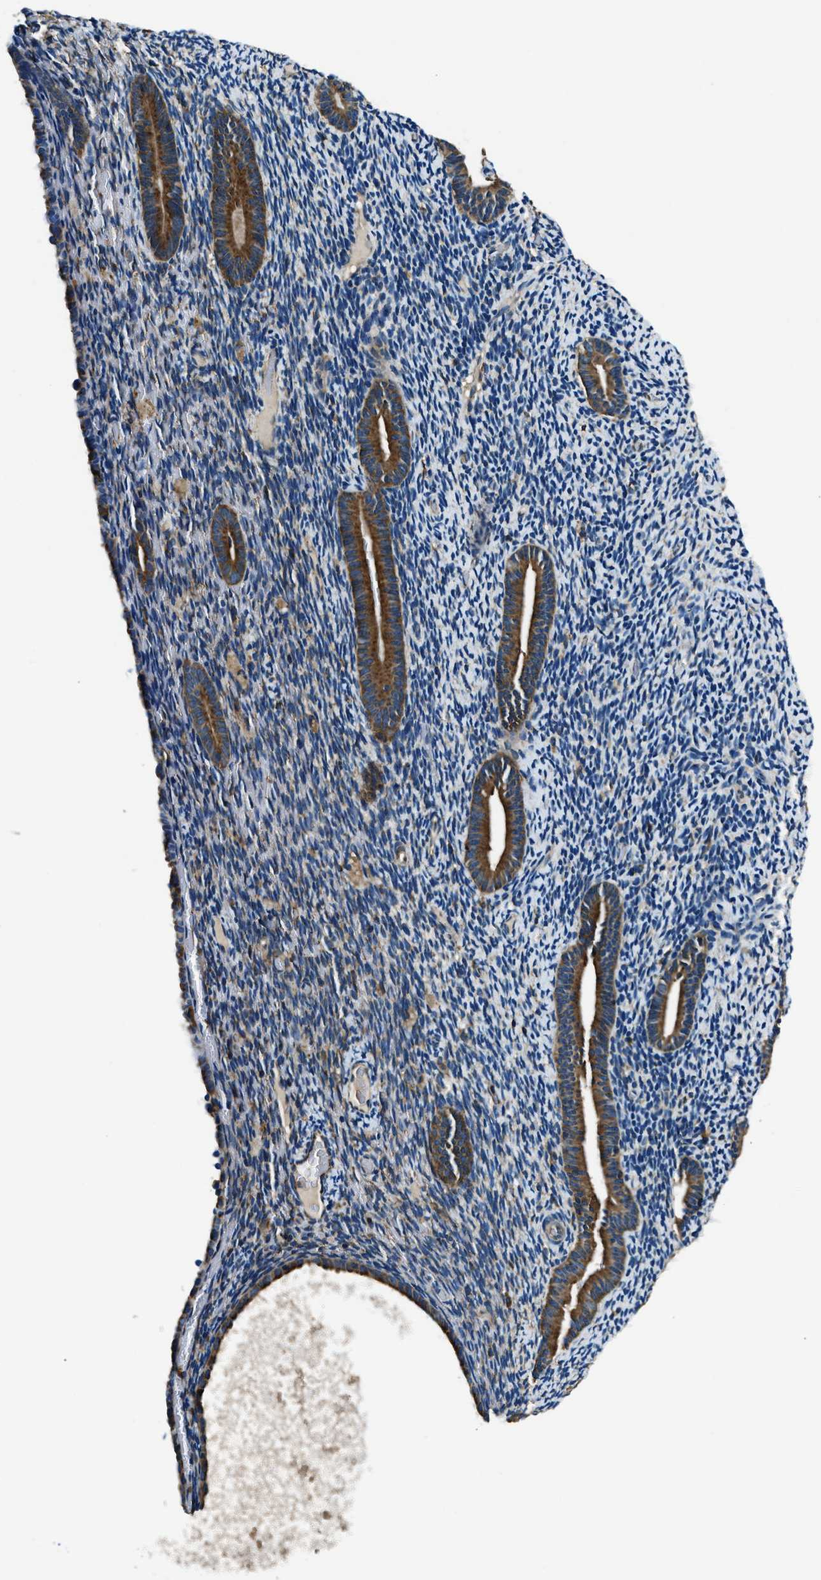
{"staining": {"intensity": "moderate", "quantity": "<25%", "location": "cytoplasmic/membranous"}, "tissue": "endometrium", "cell_type": "Cells in endometrial stroma", "image_type": "normal", "snomed": [{"axis": "morphology", "description": "Normal tissue, NOS"}, {"axis": "topography", "description": "Endometrium"}], "caption": "Protein staining of normal endometrium displays moderate cytoplasmic/membranous positivity in approximately <25% of cells in endometrial stroma. (DAB = brown stain, brightfield microscopy at high magnification).", "gene": "ARFGAP2", "patient": {"sex": "female", "age": 51}}